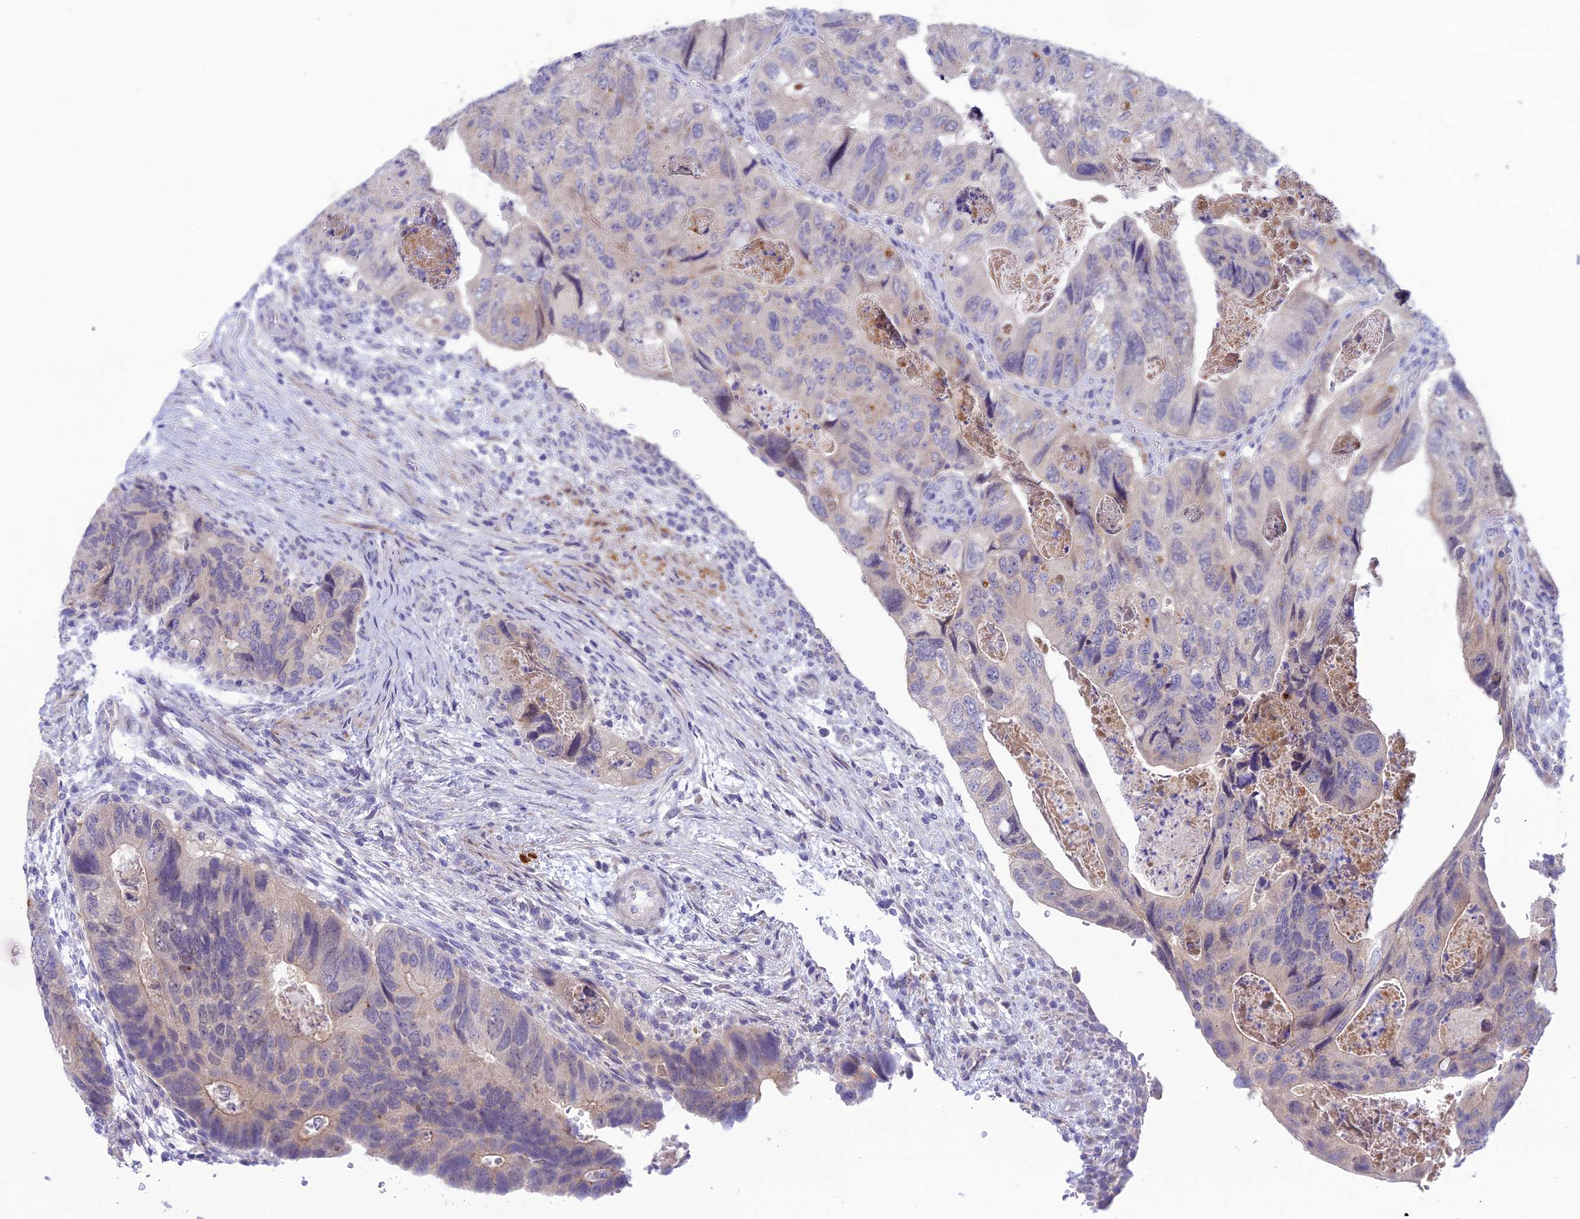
{"staining": {"intensity": "weak", "quantity": "<25%", "location": "cytoplasmic/membranous"}, "tissue": "colorectal cancer", "cell_type": "Tumor cells", "image_type": "cancer", "snomed": [{"axis": "morphology", "description": "Adenocarcinoma, NOS"}, {"axis": "topography", "description": "Rectum"}], "caption": "Colorectal cancer (adenocarcinoma) stained for a protein using immunohistochemistry displays no positivity tumor cells.", "gene": "XPO7", "patient": {"sex": "male", "age": 63}}